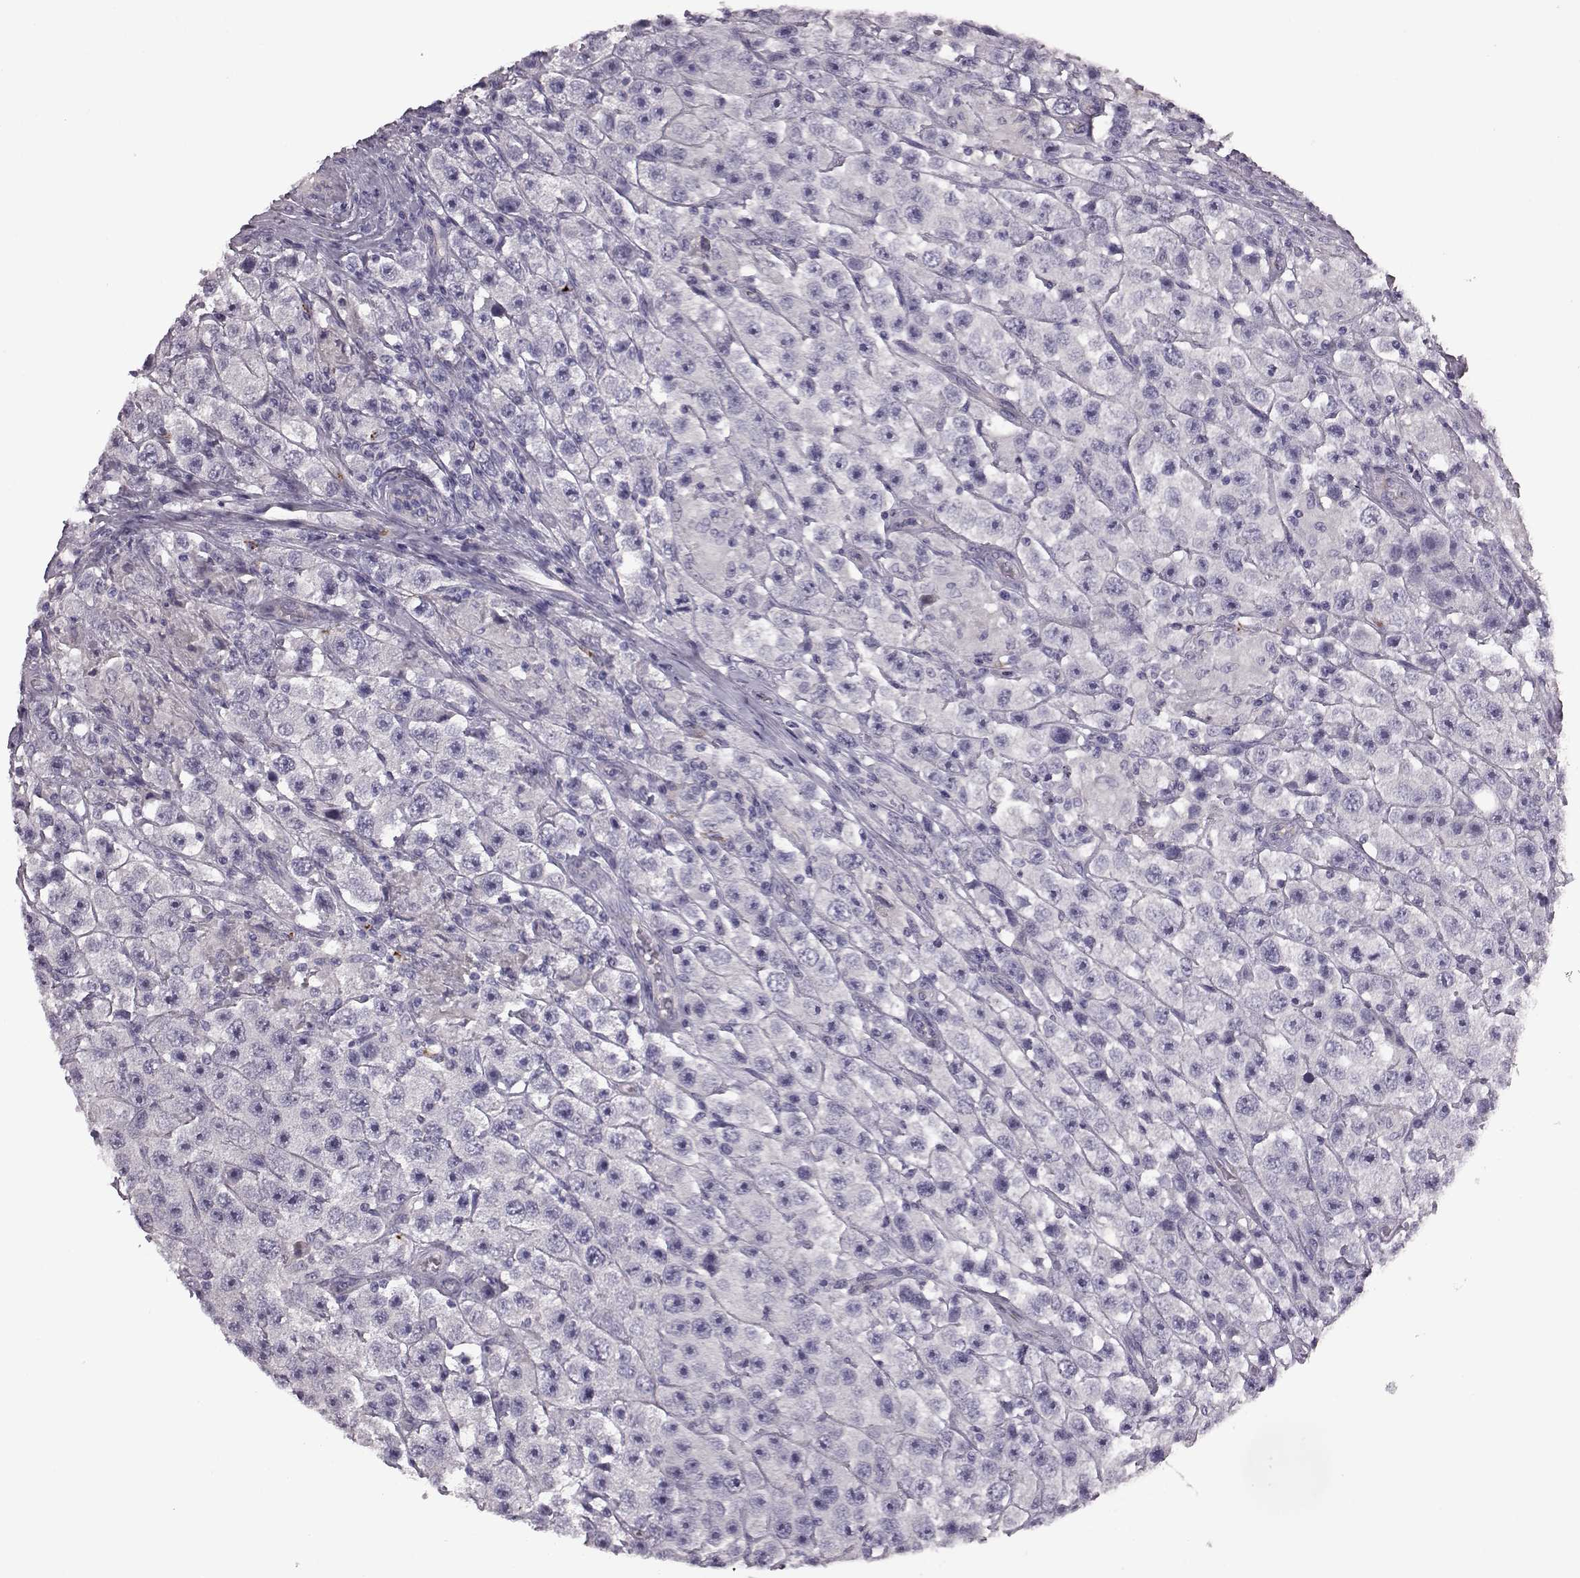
{"staining": {"intensity": "negative", "quantity": "none", "location": "none"}, "tissue": "testis cancer", "cell_type": "Tumor cells", "image_type": "cancer", "snomed": [{"axis": "morphology", "description": "Seminoma, NOS"}, {"axis": "topography", "description": "Testis"}], "caption": "A high-resolution micrograph shows IHC staining of testis cancer, which displays no significant expression in tumor cells.", "gene": "SNTG1", "patient": {"sex": "male", "age": 45}}